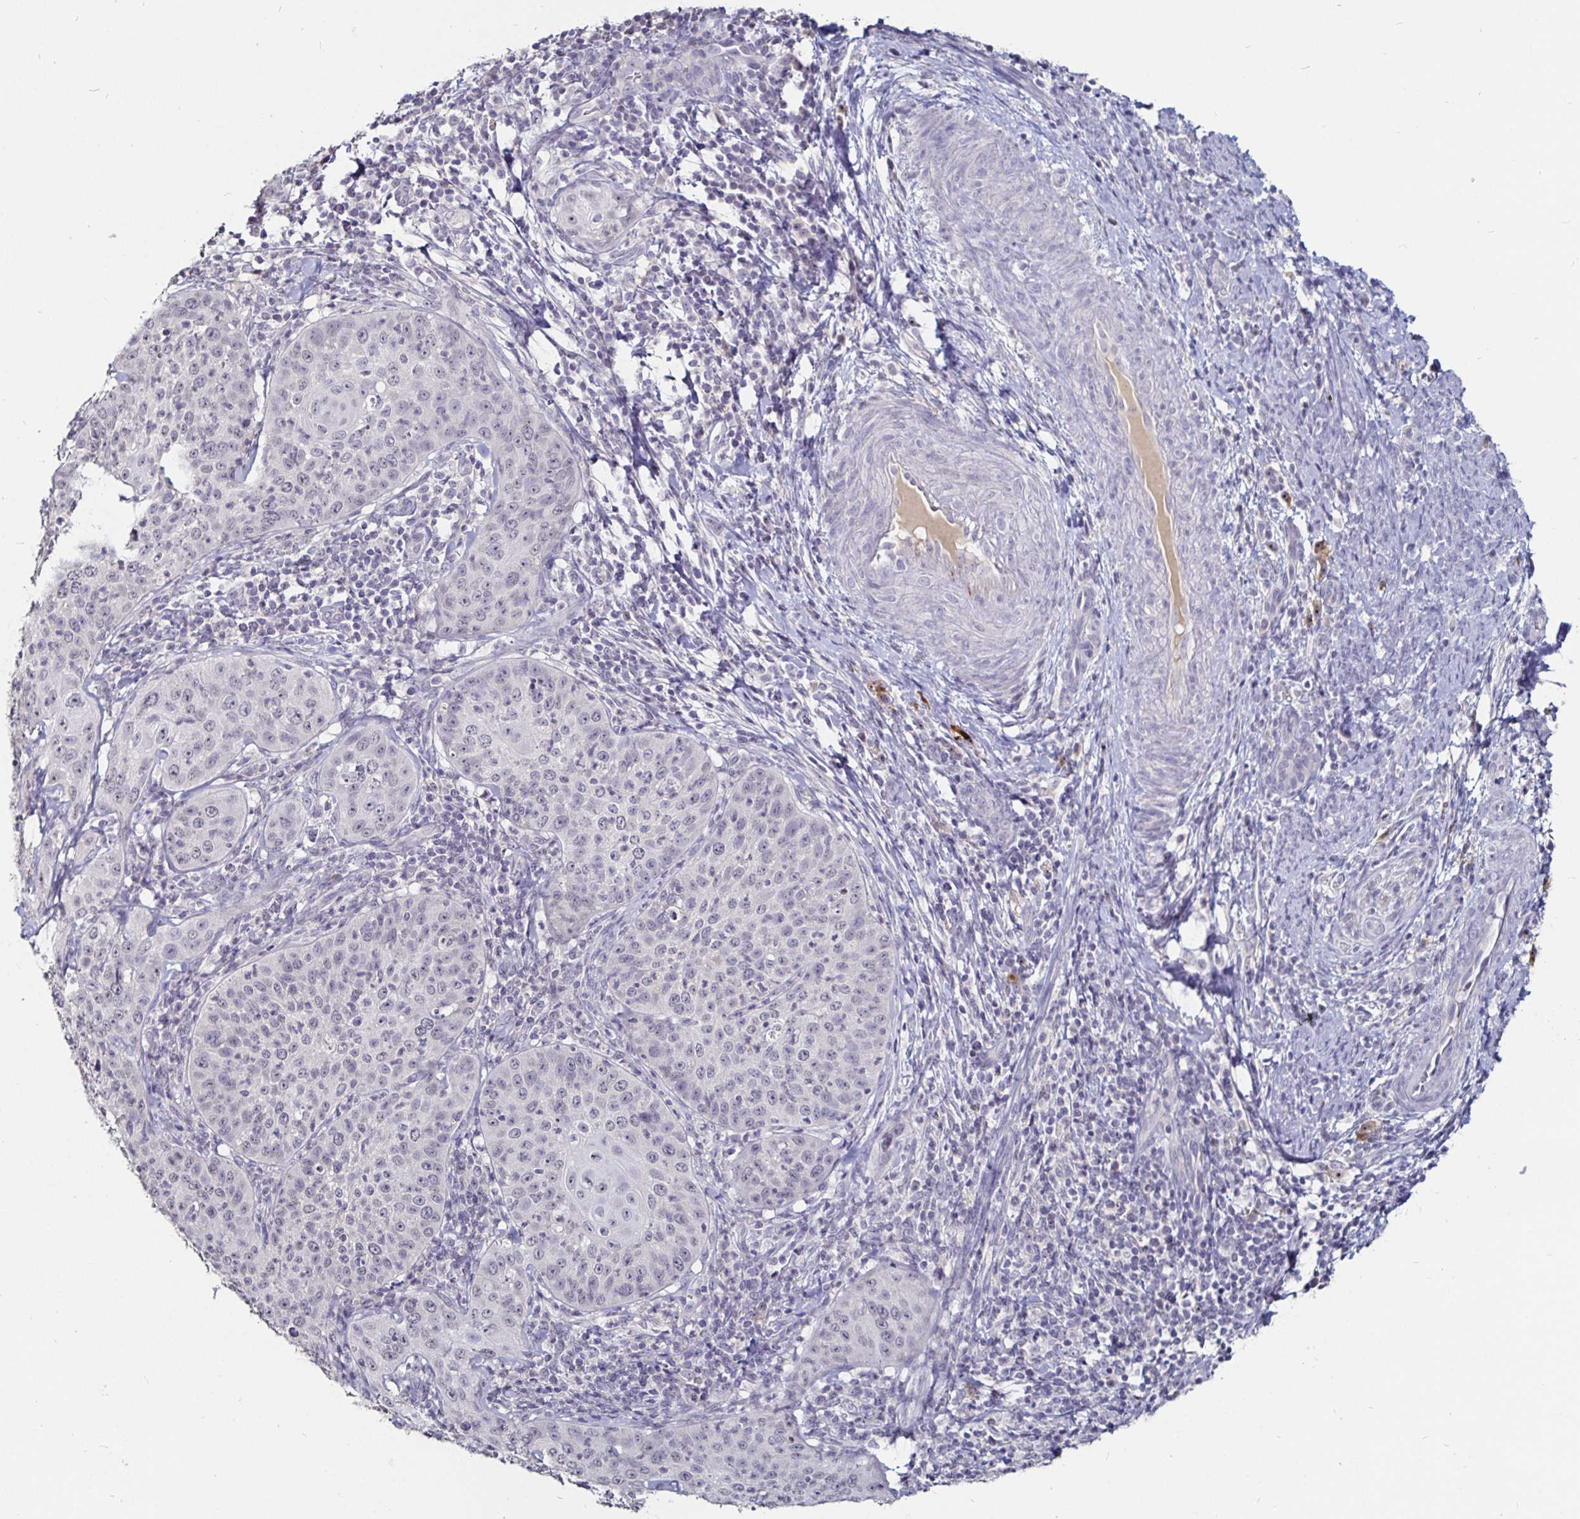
{"staining": {"intensity": "negative", "quantity": "none", "location": "none"}, "tissue": "cervical cancer", "cell_type": "Tumor cells", "image_type": "cancer", "snomed": [{"axis": "morphology", "description": "Squamous cell carcinoma, NOS"}, {"axis": "topography", "description": "Cervix"}], "caption": "An immunohistochemistry micrograph of cervical cancer (squamous cell carcinoma) is shown. There is no staining in tumor cells of cervical cancer (squamous cell carcinoma).", "gene": "FAIM2", "patient": {"sex": "female", "age": 30}}